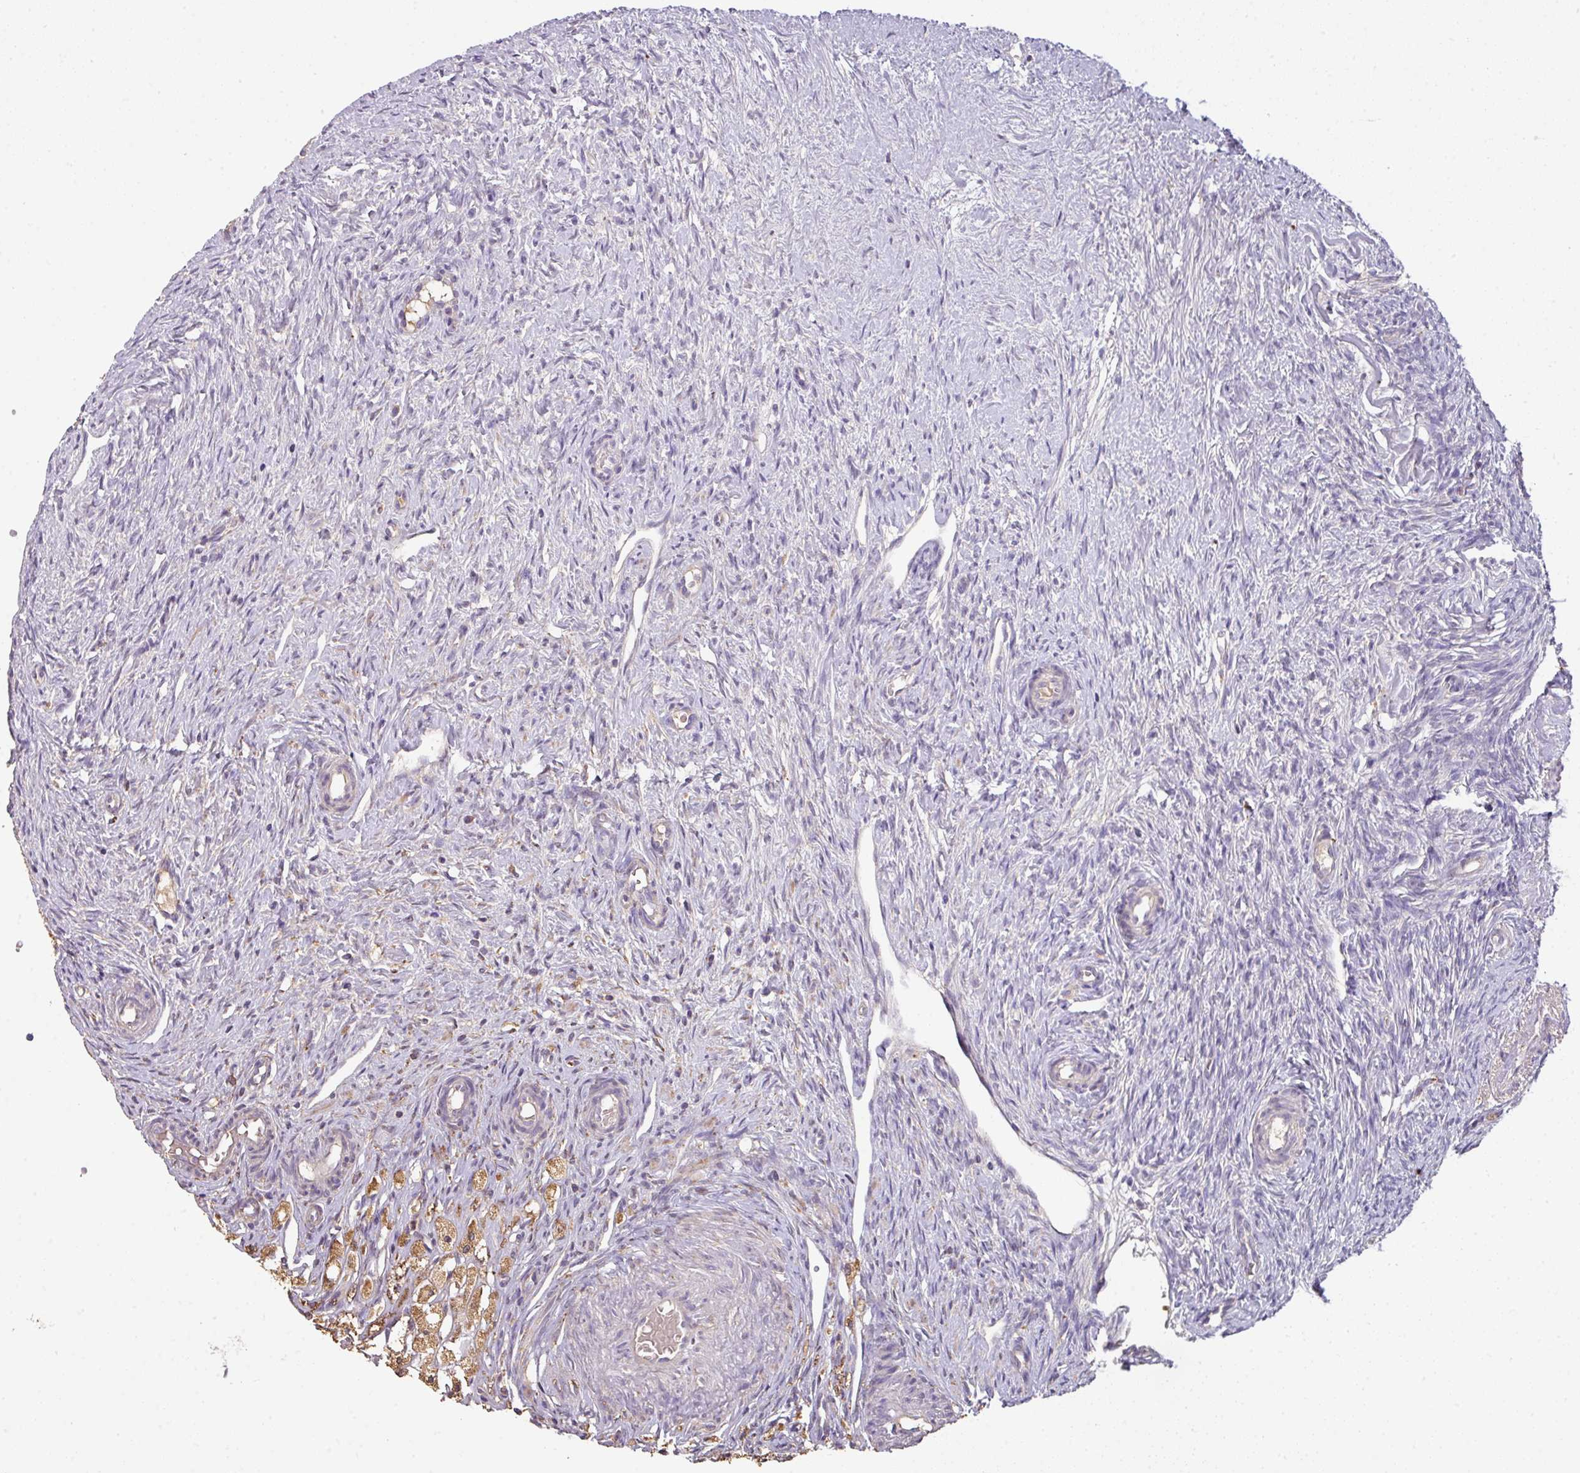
{"staining": {"intensity": "moderate", "quantity": "<25%", "location": "cytoplasmic/membranous"}, "tissue": "ovary", "cell_type": "Follicle cells", "image_type": "normal", "snomed": [{"axis": "morphology", "description": "Normal tissue, NOS"}, {"axis": "topography", "description": "Ovary"}], "caption": "A brown stain shows moderate cytoplasmic/membranous positivity of a protein in follicle cells of unremarkable ovary.", "gene": "ZNF266", "patient": {"sex": "female", "age": 51}}